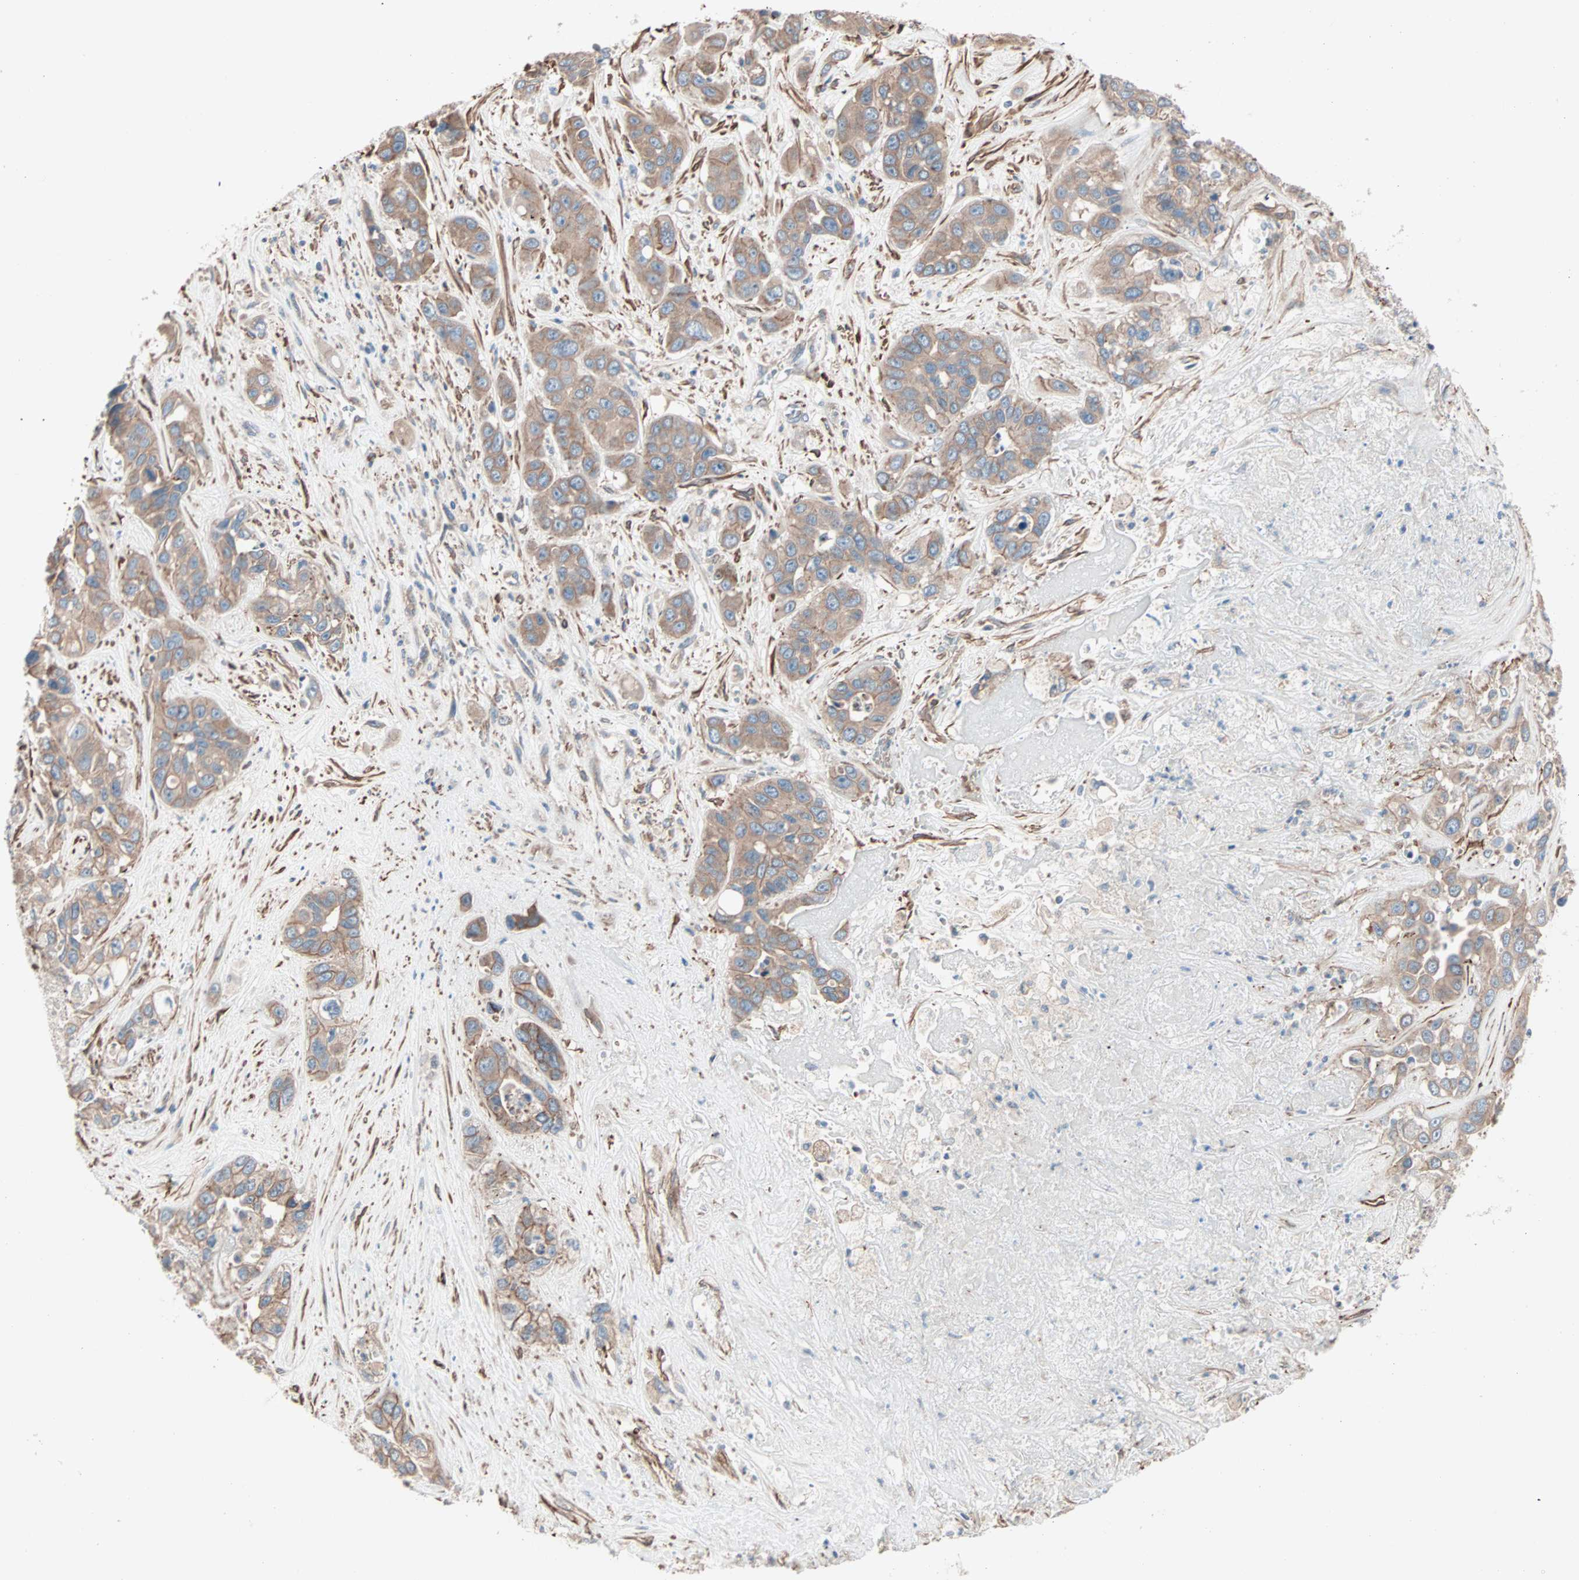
{"staining": {"intensity": "moderate", "quantity": ">75%", "location": "cytoplasmic/membranous"}, "tissue": "liver cancer", "cell_type": "Tumor cells", "image_type": "cancer", "snomed": [{"axis": "morphology", "description": "Cholangiocarcinoma"}, {"axis": "topography", "description": "Liver"}], "caption": "The histopathology image reveals a brown stain indicating the presence of a protein in the cytoplasmic/membranous of tumor cells in liver cholangiocarcinoma. The staining was performed using DAB (3,3'-diaminobenzidine) to visualize the protein expression in brown, while the nuclei were stained in blue with hematoxylin (Magnification: 20x).", "gene": "ALG5", "patient": {"sex": "female", "age": 52}}